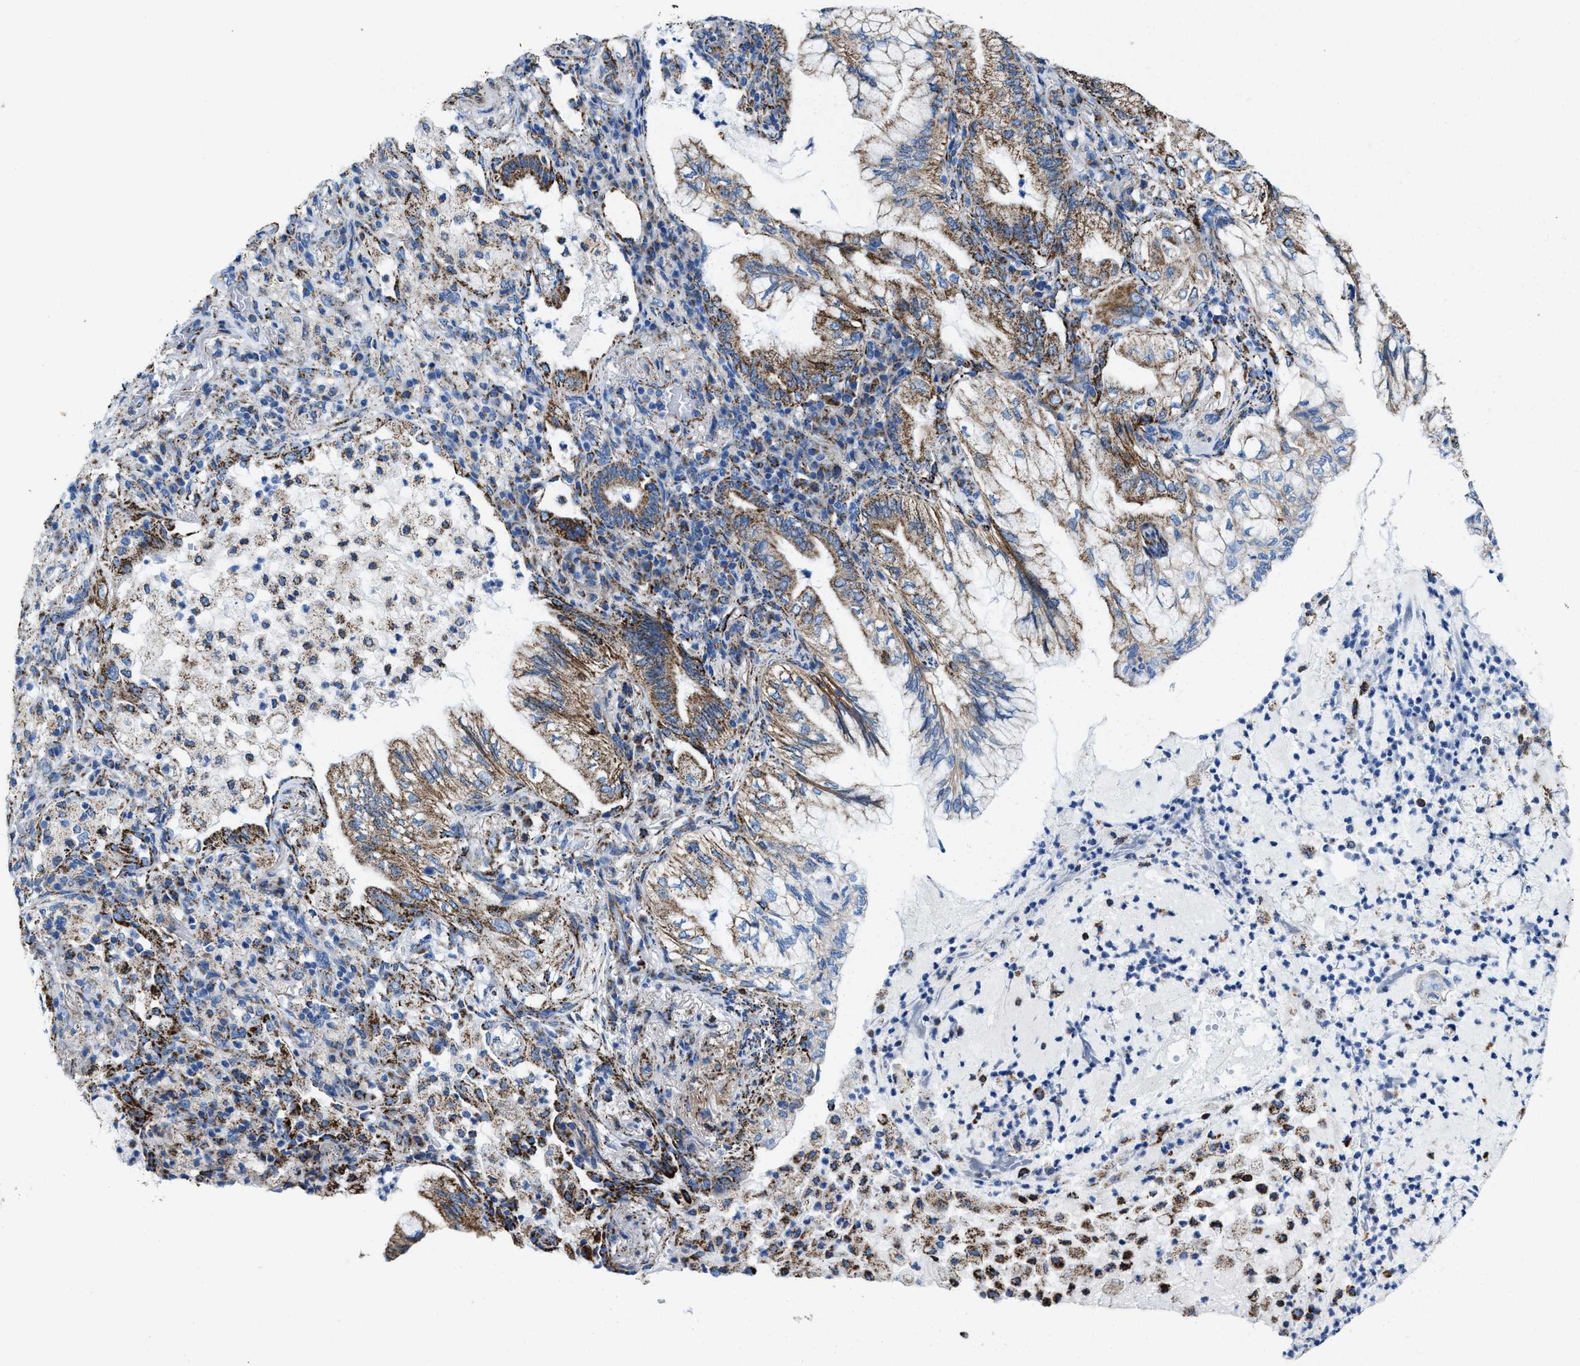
{"staining": {"intensity": "moderate", "quantity": ">75%", "location": "cytoplasmic/membranous"}, "tissue": "lung cancer", "cell_type": "Tumor cells", "image_type": "cancer", "snomed": [{"axis": "morphology", "description": "Adenocarcinoma, NOS"}, {"axis": "topography", "description": "Lung"}], "caption": "Protein staining exhibits moderate cytoplasmic/membranous expression in approximately >75% of tumor cells in lung cancer. The protein is shown in brown color, while the nuclei are stained blue.", "gene": "ALDH1B1", "patient": {"sex": "female", "age": 70}}